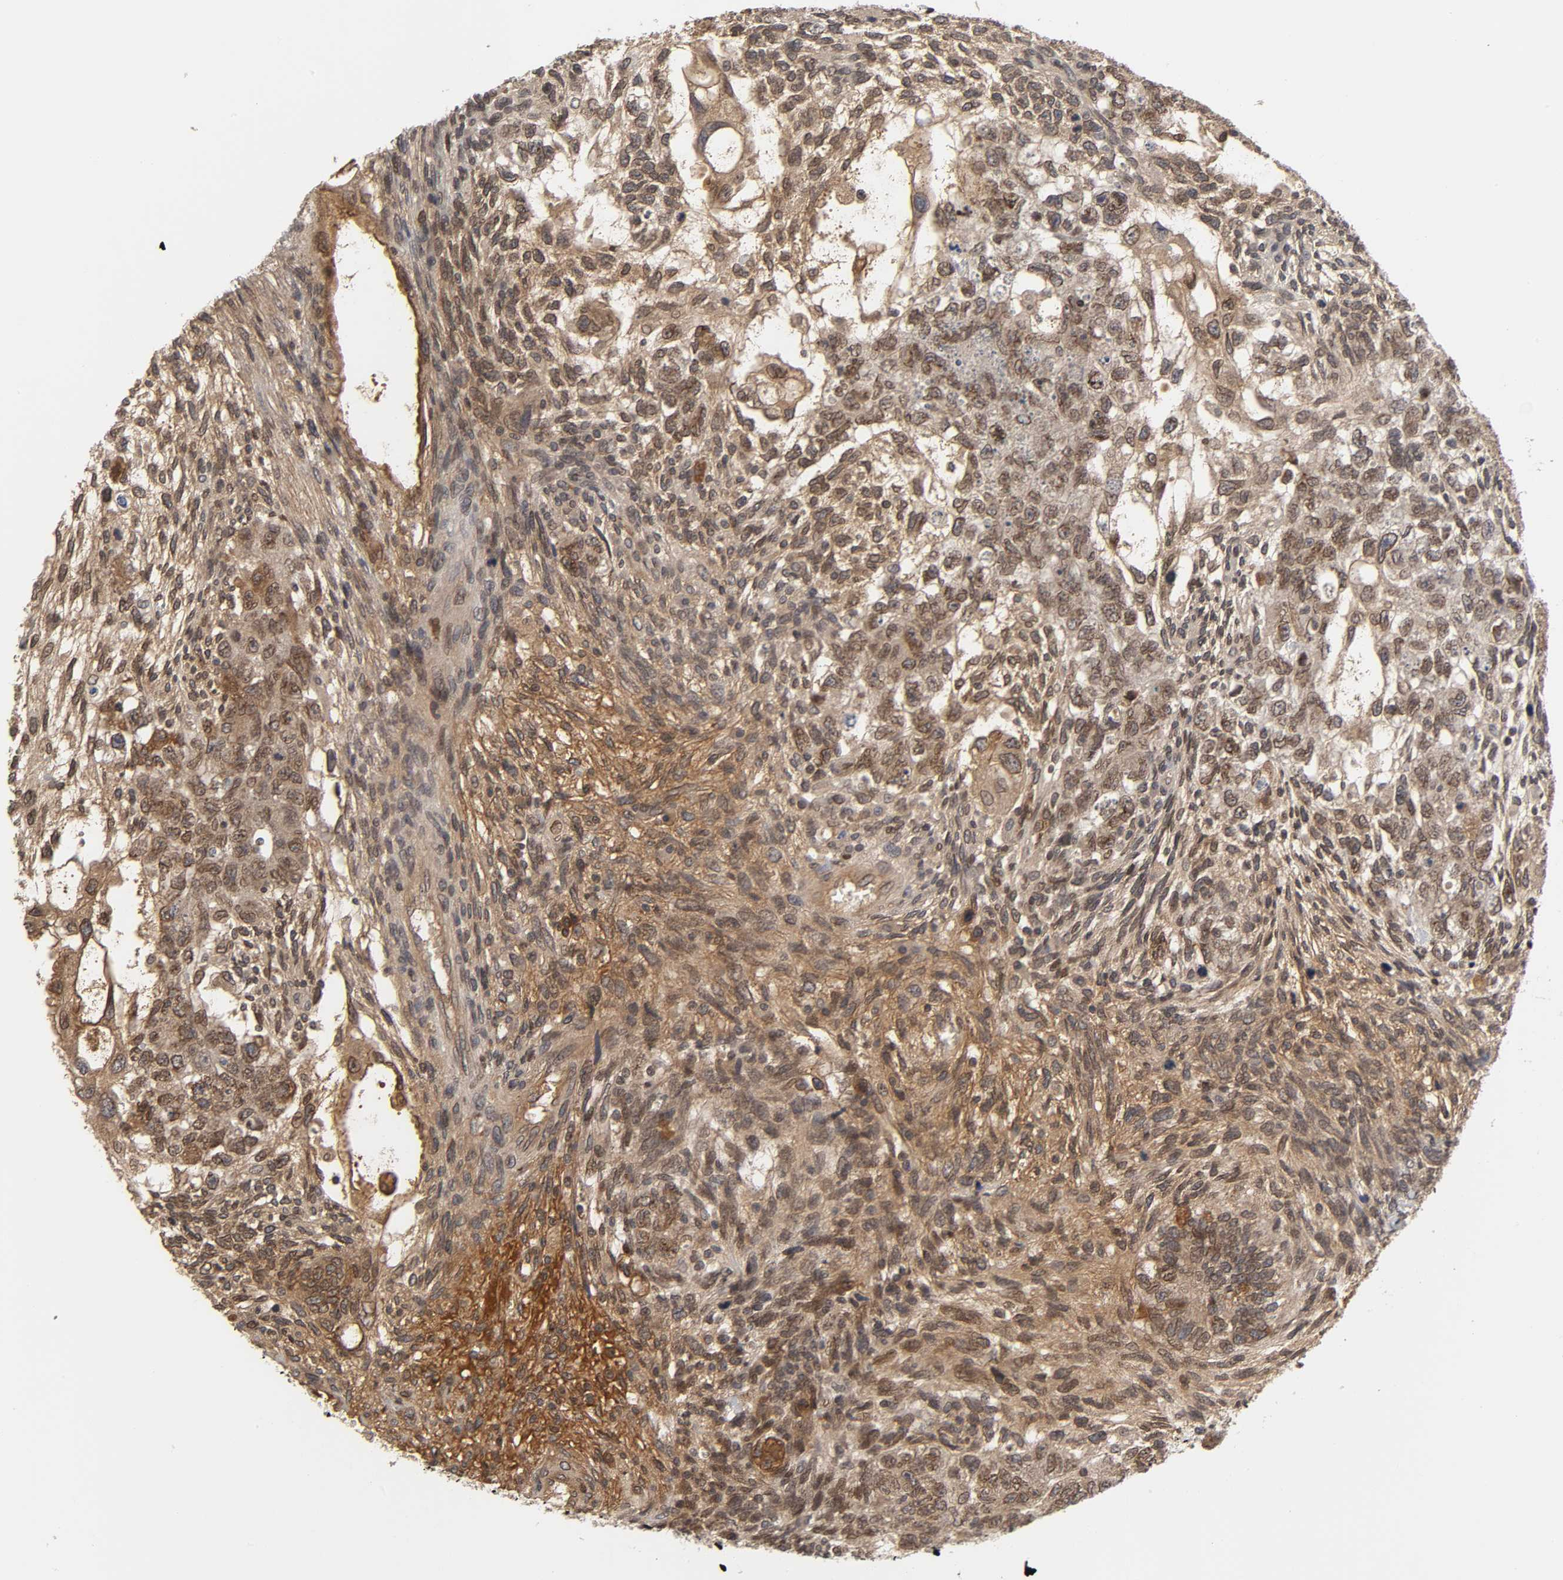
{"staining": {"intensity": "strong", "quantity": ">75%", "location": "cytoplasmic/membranous,nuclear"}, "tissue": "testis cancer", "cell_type": "Tumor cells", "image_type": "cancer", "snomed": [{"axis": "morphology", "description": "Normal tissue, NOS"}, {"axis": "morphology", "description": "Carcinoma, Embryonal, NOS"}, {"axis": "topography", "description": "Testis"}], "caption": "Protein staining by immunohistochemistry shows strong cytoplasmic/membranous and nuclear expression in approximately >75% of tumor cells in embryonal carcinoma (testis).", "gene": "CPN2", "patient": {"sex": "male", "age": 36}}